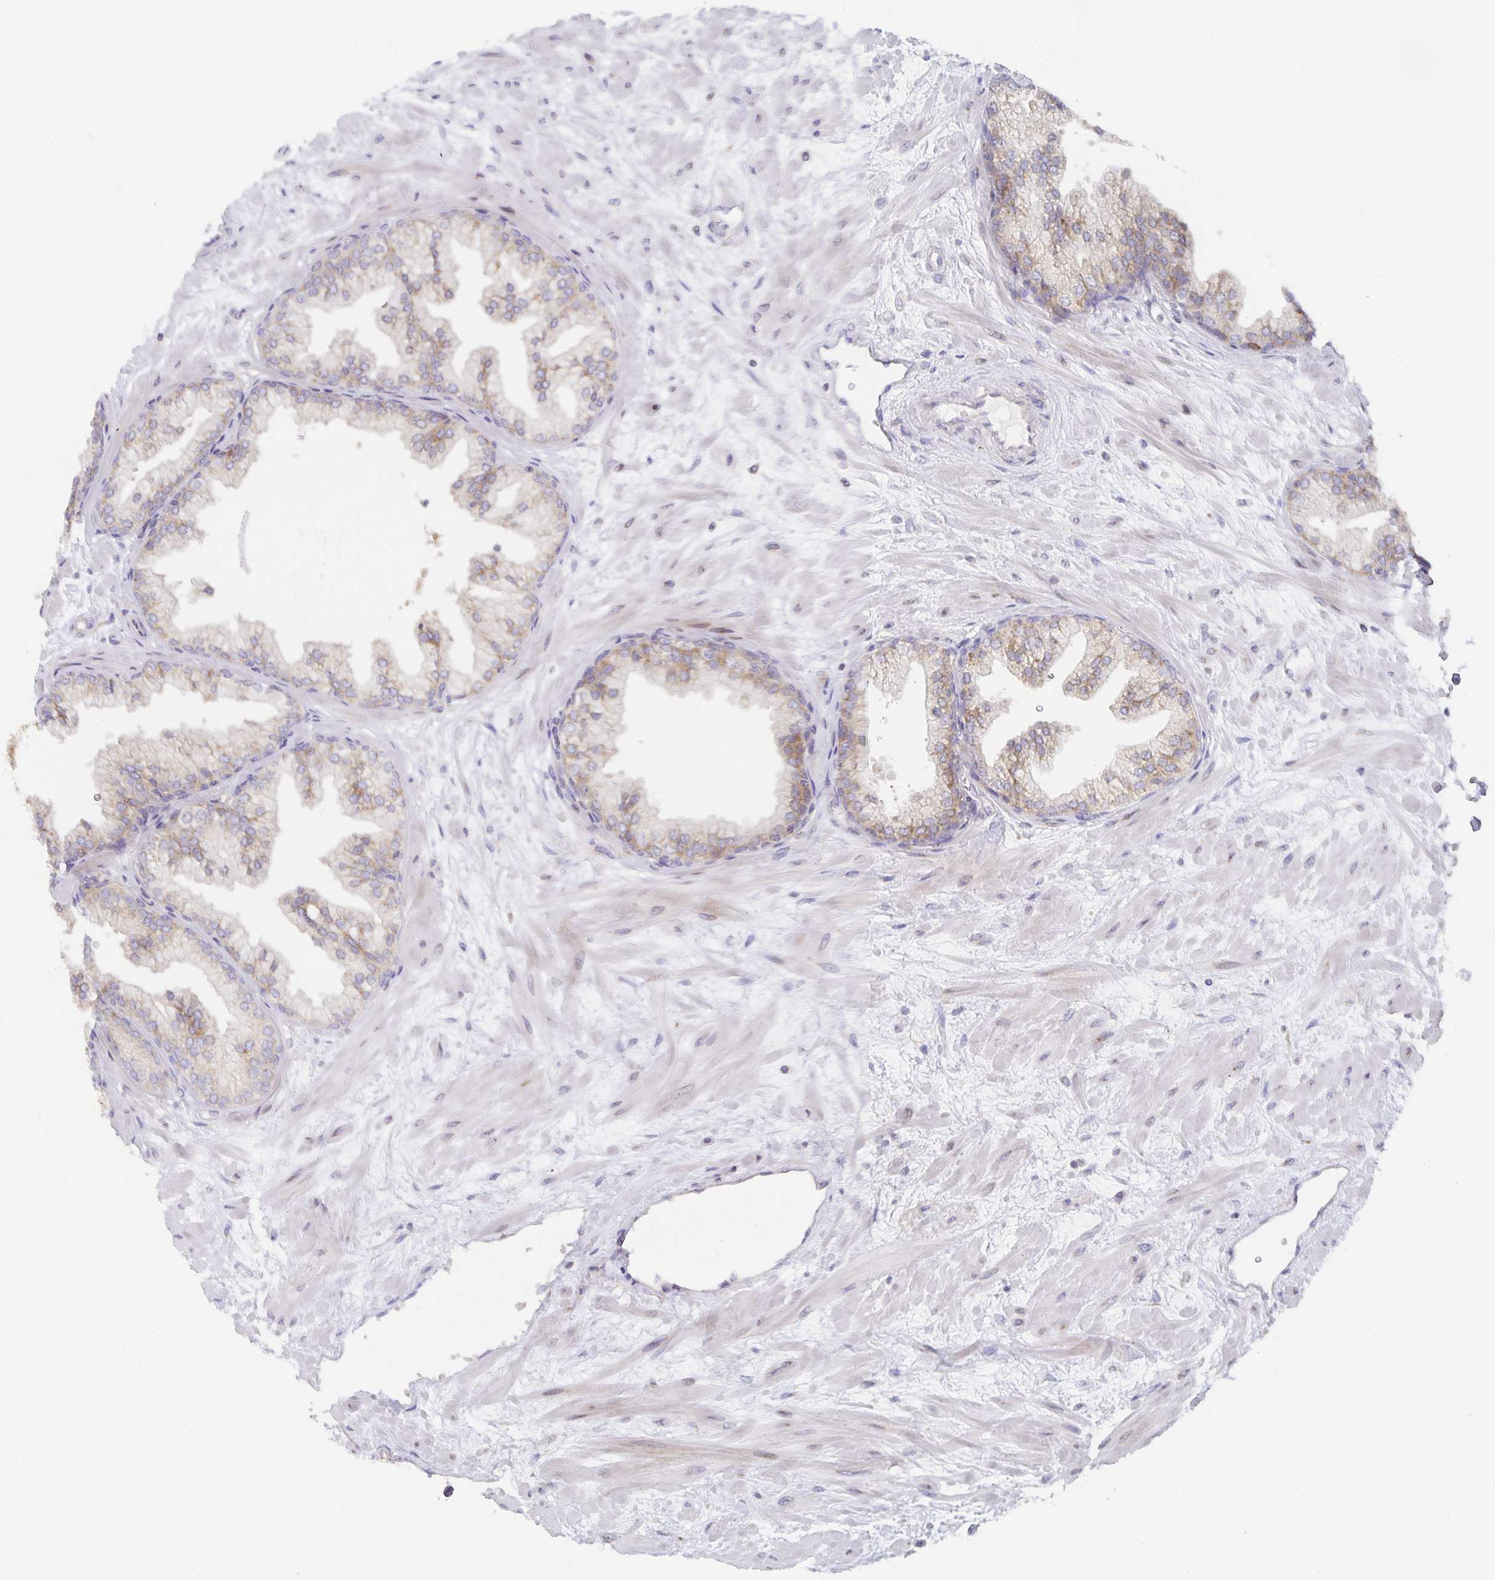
{"staining": {"intensity": "weak", "quantity": "25%-75%", "location": "cytoplasmic/membranous"}, "tissue": "prostate", "cell_type": "Glandular cells", "image_type": "normal", "snomed": [{"axis": "morphology", "description": "Normal tissue, NOS"}, {"axis": "topography", "description": "Prostate"}, {"axis": "topography", "description": "Peripheral nerve tissue"}], "caption": "Prostate stained for a protein reveals weak cytoplasmic/membranous positivity in glandular cells. Using DAB (3,3'-diaminobenzidine) (brown) and hematoxylin (blue) stains, captured at high magnification using brightfield microscopy.", "gene": "NOMO1", "patient": {"sex": "male", "age": 61}}